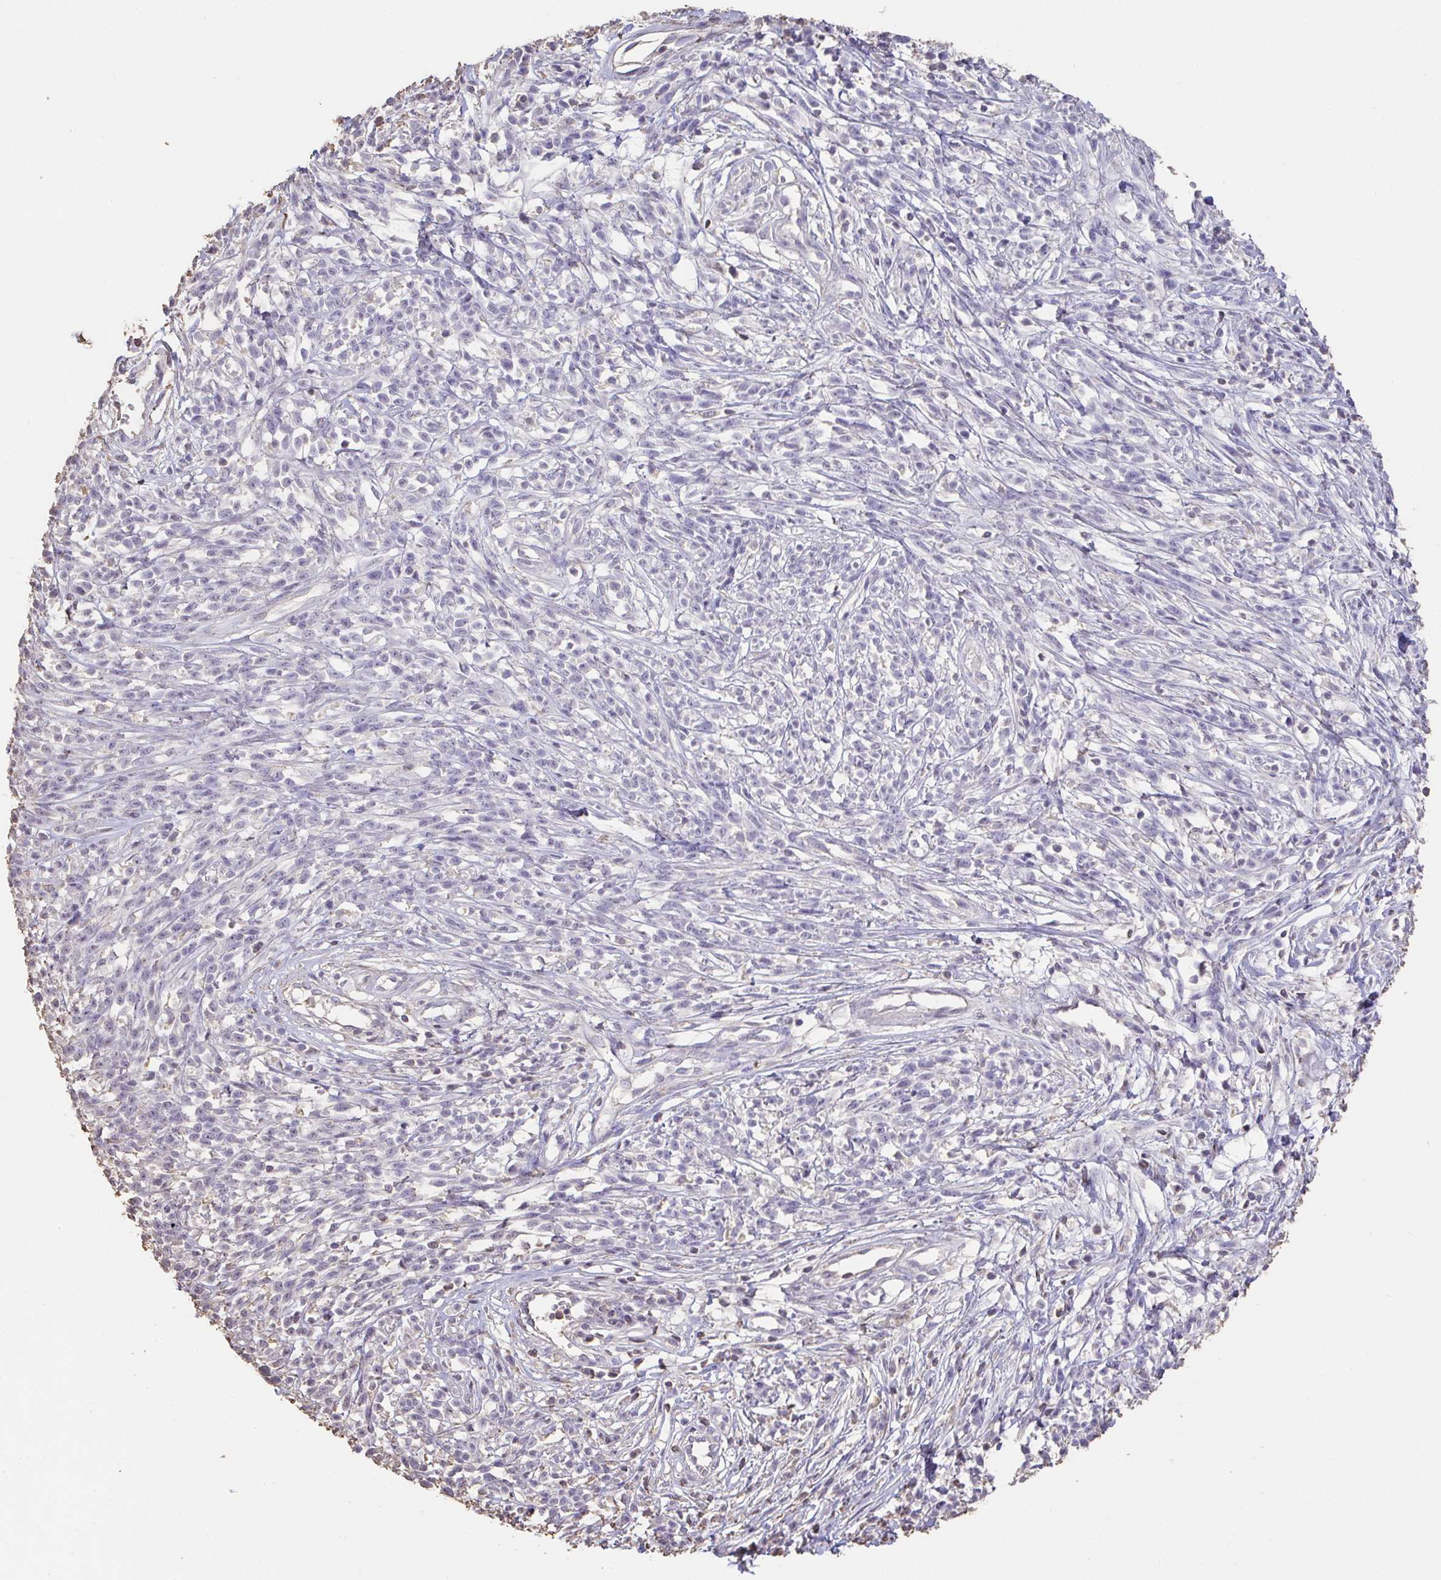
{"staining": {"intensity": "negative", "quantity": "none", "location": "none"}, "tissue": "melanoma", "cell_type": "Tumor cells", "image_type": "cancer", "snomed": [{"axis": "morphology", "description": "Malignant melanoma, NOS"}, {"axis": "topography", "description": "Skin"}, {"axis": "topography", "description": "Skin of trunk"}], "caption": "Immunohistochemistry (IHC) of malignant melanoma reveals no staining in tumor cells. (Brightfield microscopy of DAB IHC at high magnification).", "gene": "IL23R", "patient": {"sex": "male", "age": 74}}